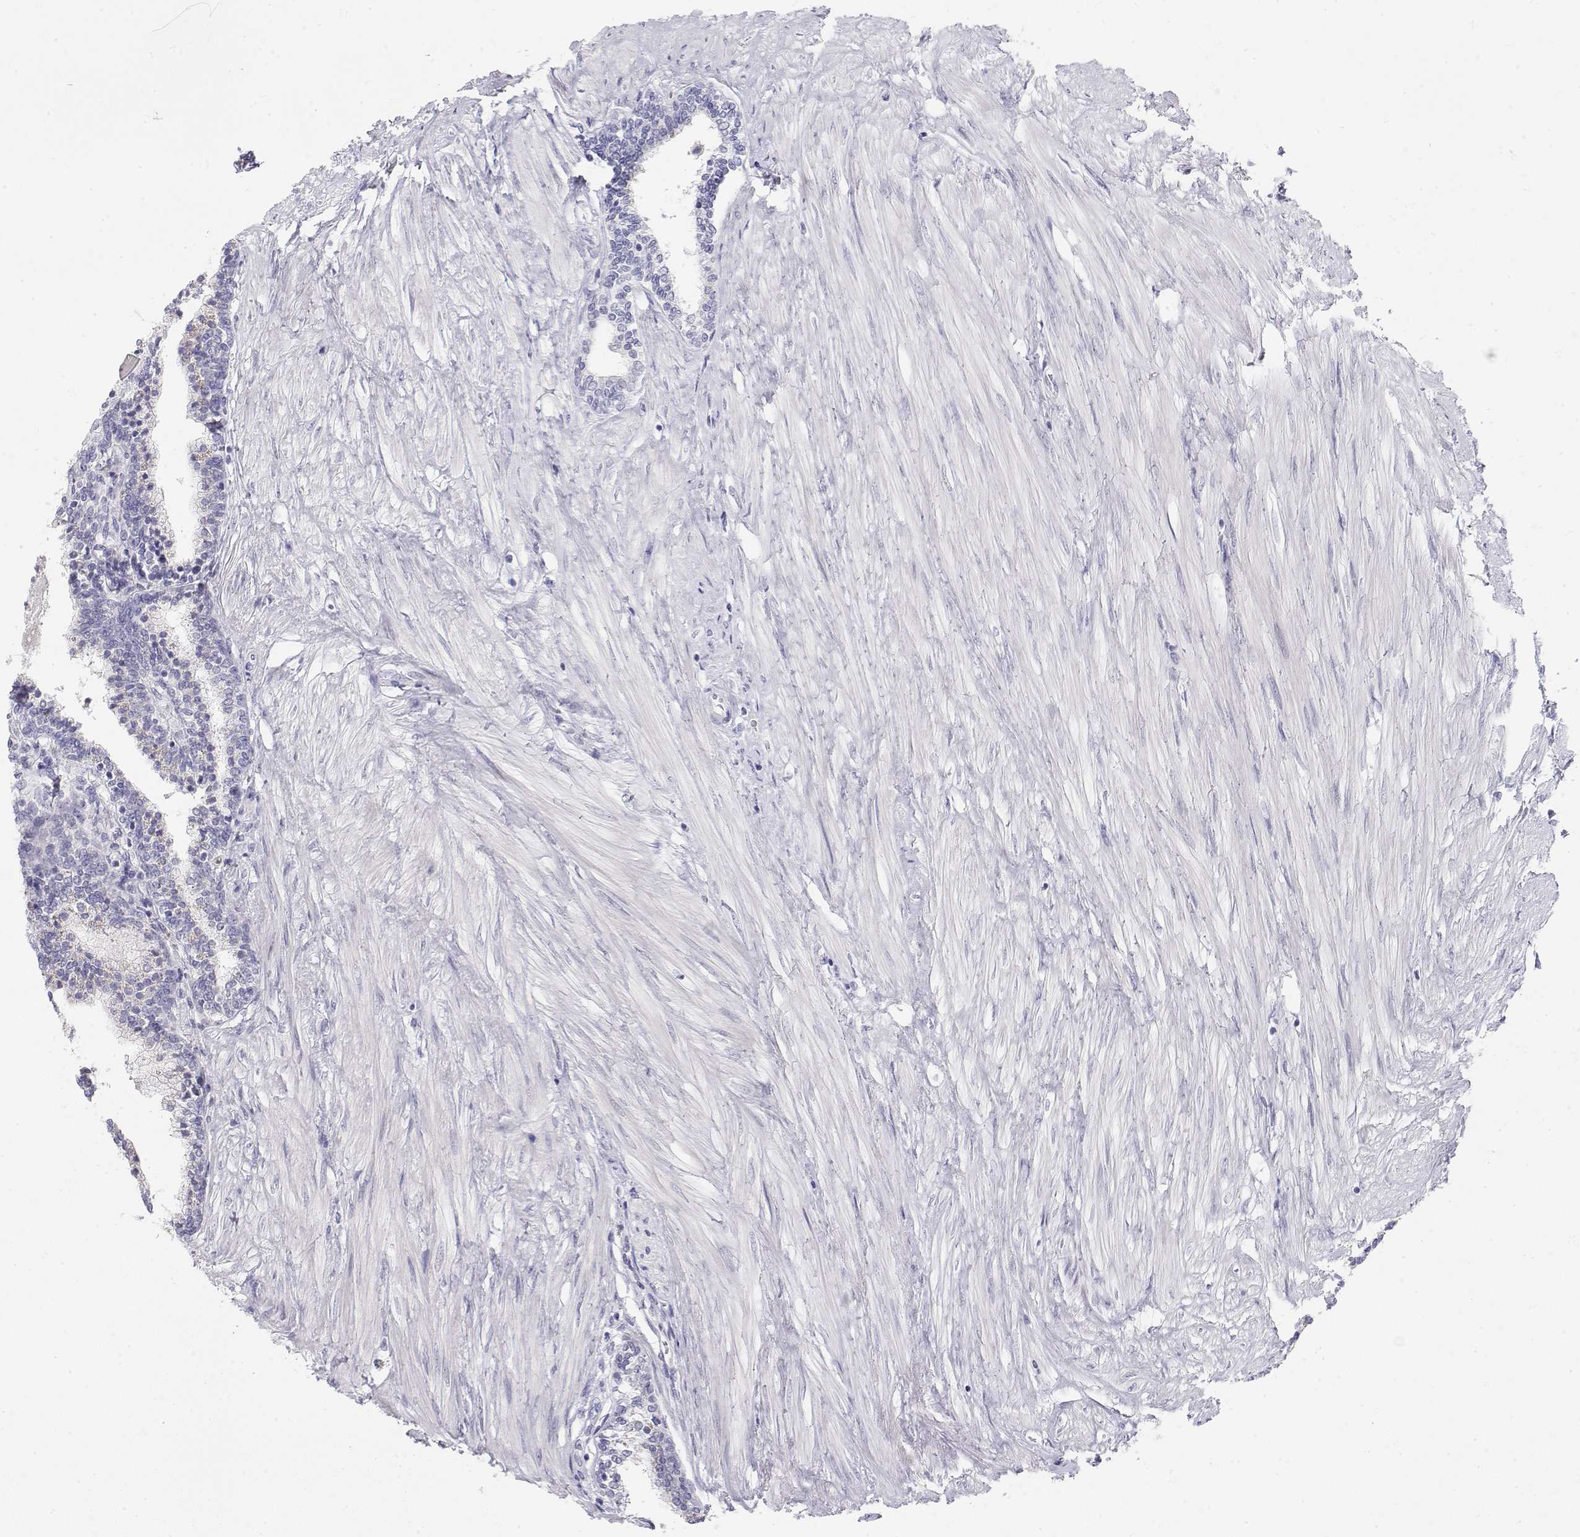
{"staining": {"intensity": "negative", "quantity": "none", "location": "none"}, "tissue": "prostate", "cell_type": "Glandular cells", "image_type": "normal", "snomed": [{"axis": "morphology", "description": "Normal tissue, NOS"}, {"axis": "topography", "description": "Prostate"}], "caption": "This is an immunohistochemistry (IHC) histopathology image of normal human prostate. There is no staining in glandular cells.", "gene": "MISP", "patient": {"sex": "male", "age": 55}}